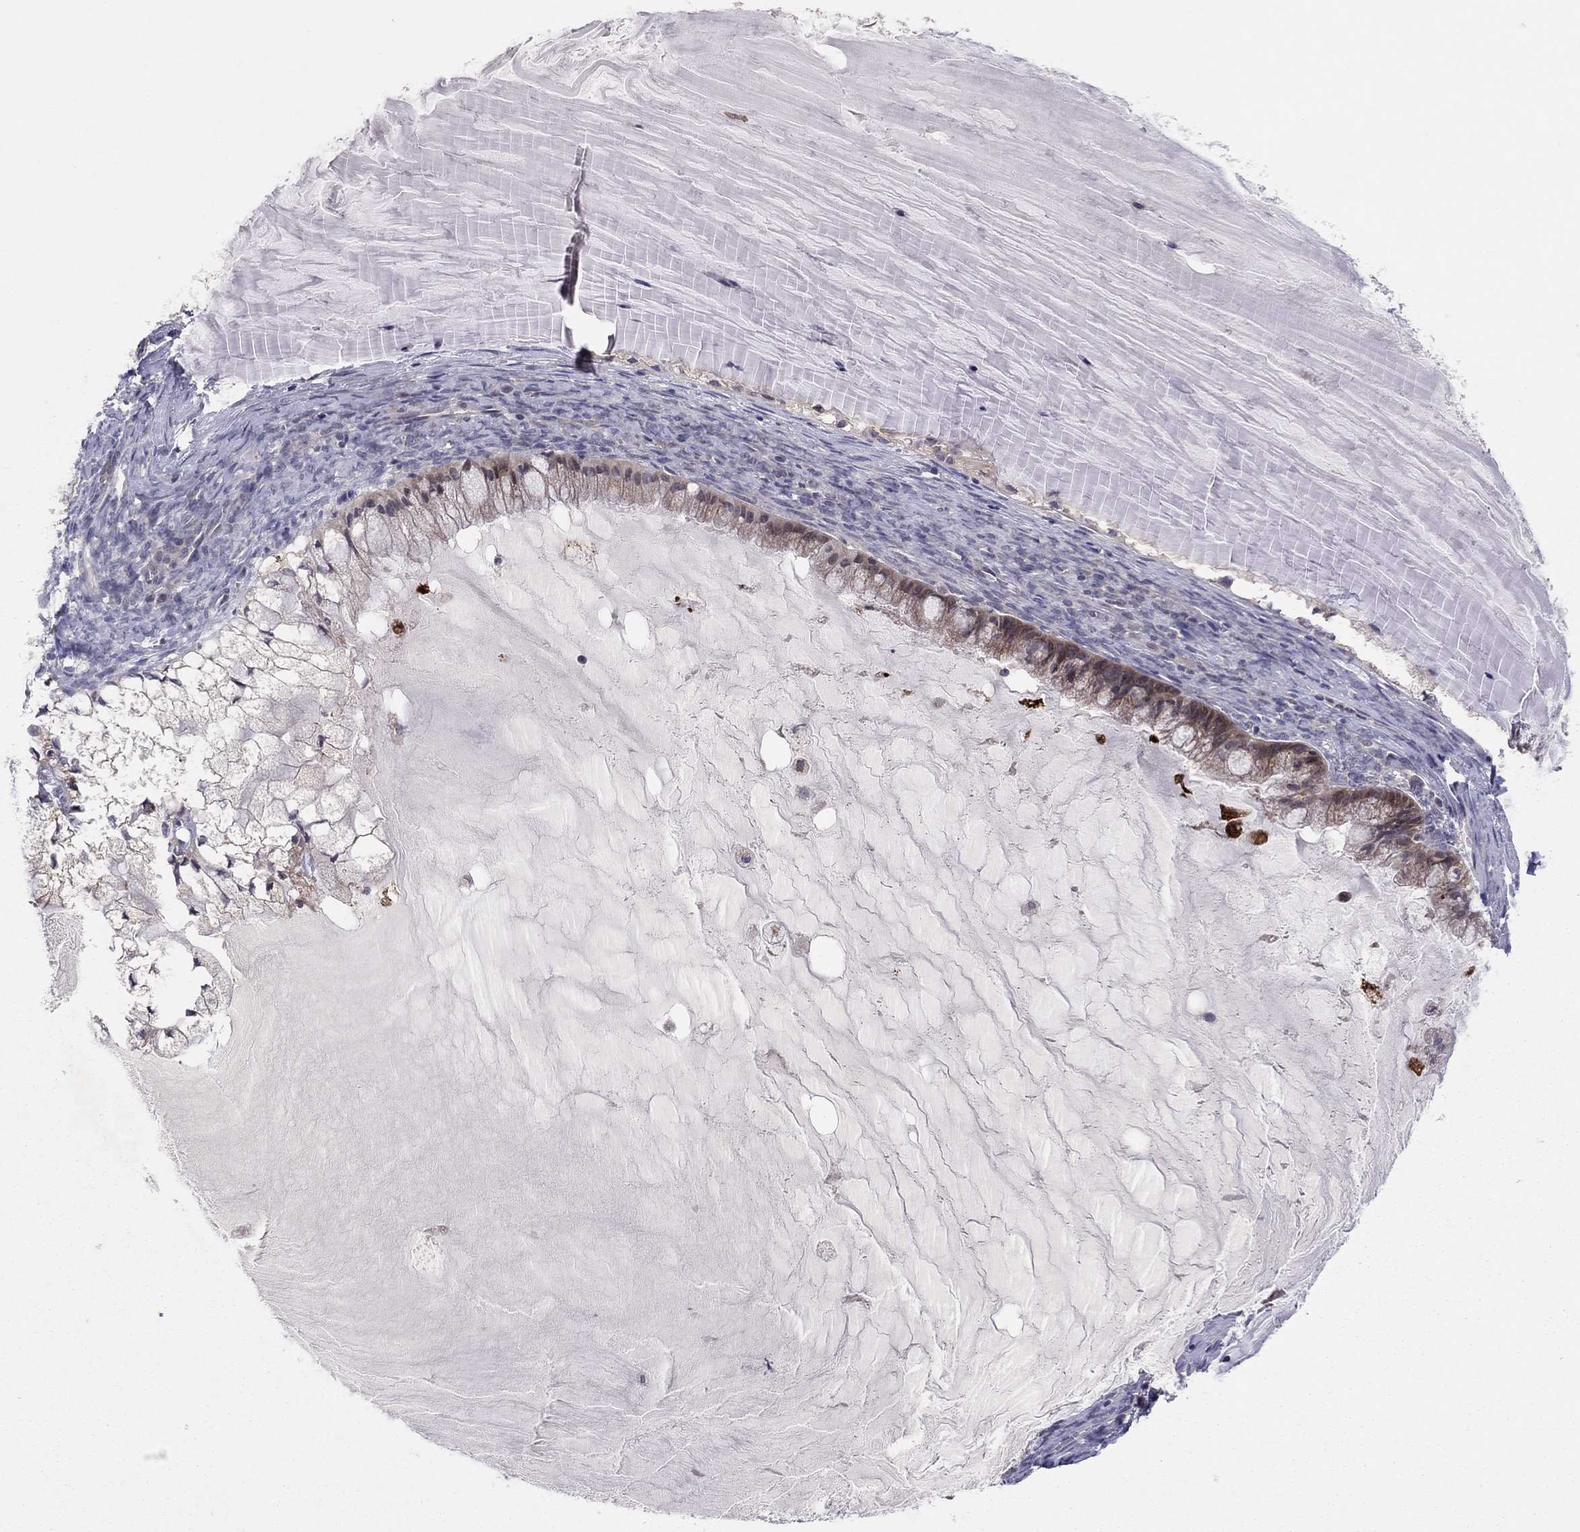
{"staining": {"intensity": "weak", "quantity": "<25%", "location": "cytoplasmic/membranous"}, "tissue": "ovarian cancer", "cell_type": "Tumor cells", "image_type": "cancer", "snomed": [{"axis": "morphology", "description": "Cystadenocarcinoma, mucinous, NOS"}, {"axis": "topography", "description": "Ovary"}], "caption": "An immunohistochemistry (IHC) micrograph of mucinous cystadenocarcinoma (ovarian) is shown. There is no staining in tumor cells of mucinous cystadenocarcinoma (ovarian).", "gene": "CRACDL", "patient": {"sex": "female", "age": 57}}